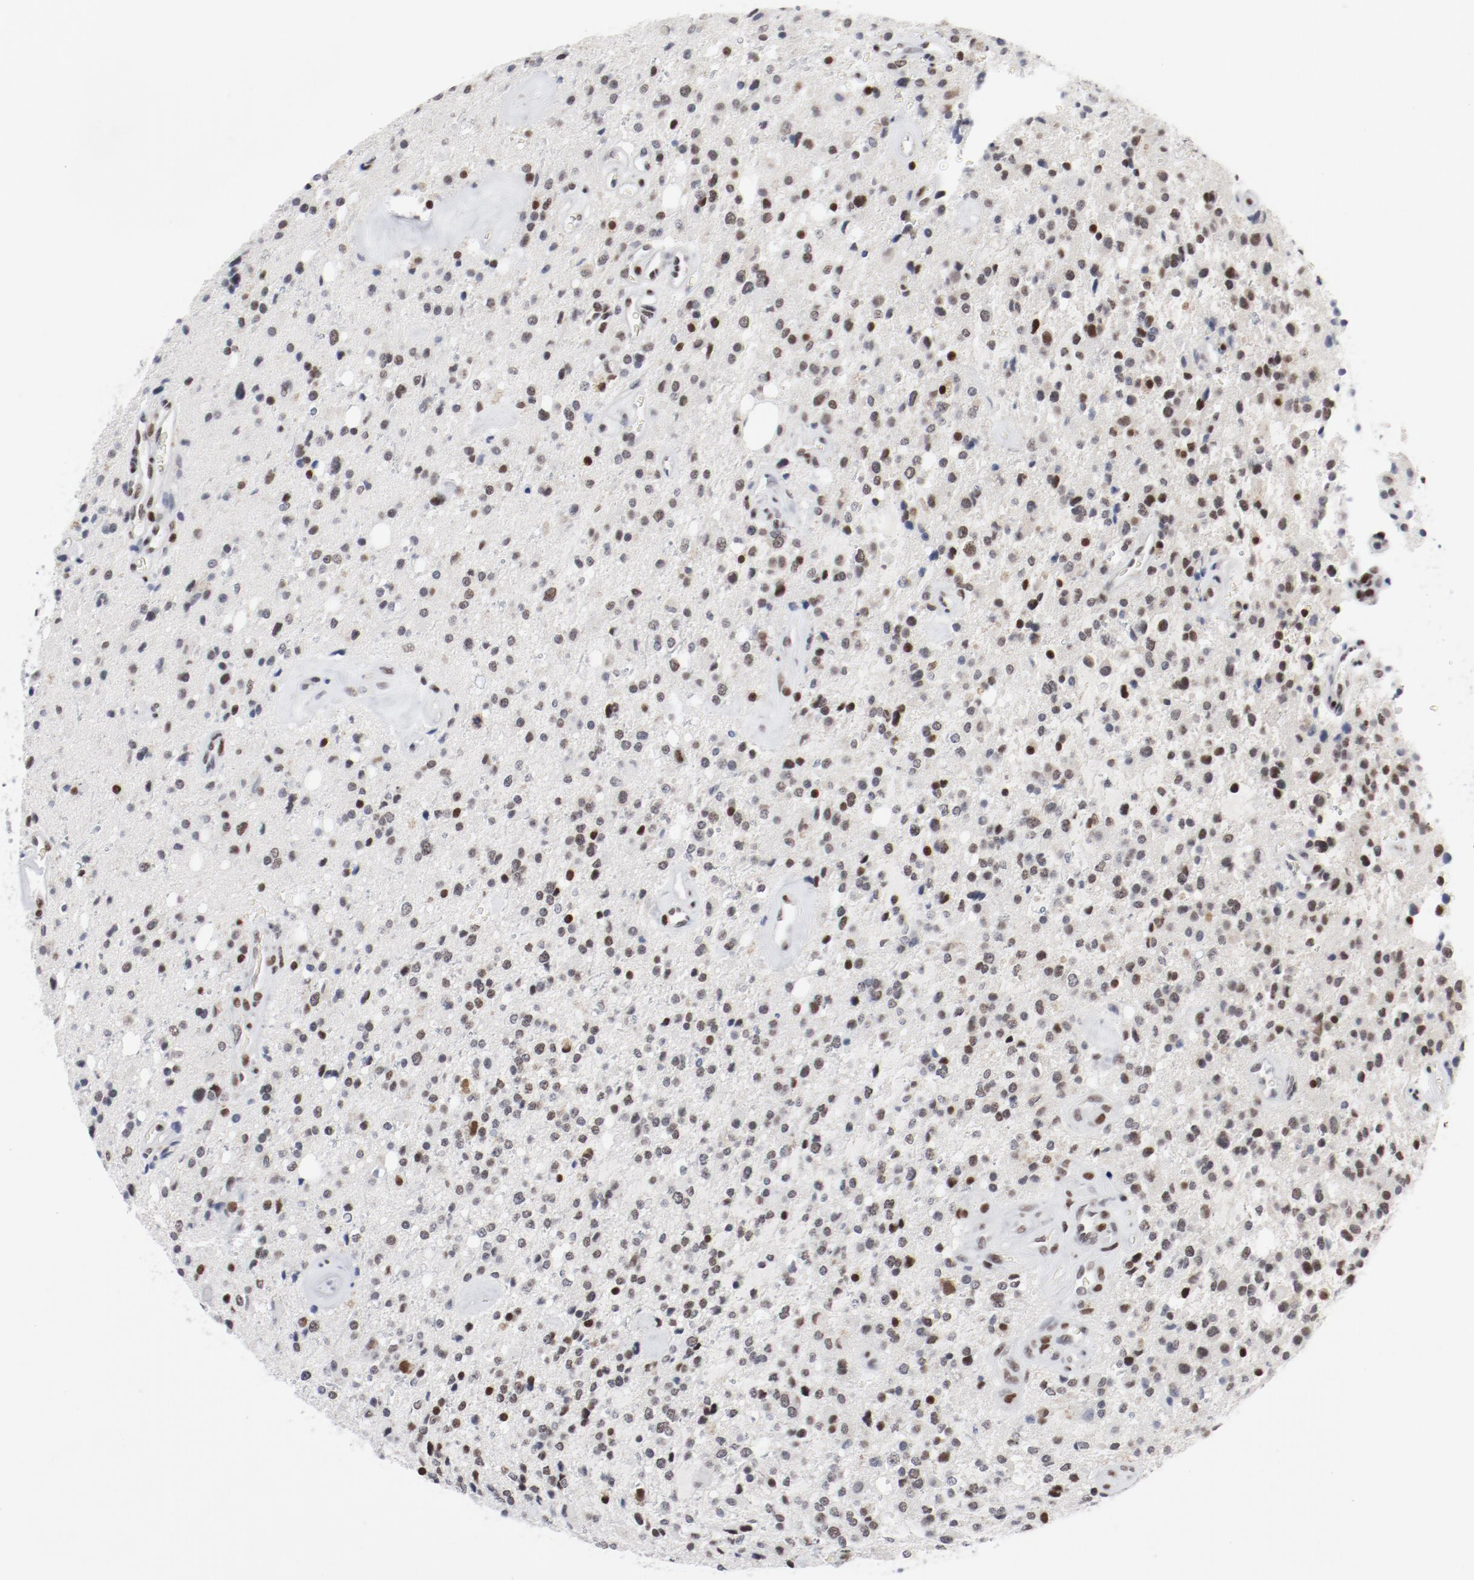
{"staining": {"intensity": "strong", "quantity": ">75%", "location": "nuclear"}, "tissue": "glioma", "cell_type": "Tumor cells", "image_type": "cancer", "snomed": [{"axis": "morphology", "description": "Glioma, malignant, High grade"}, {"axis": "topography", "description": "Brain"}], "caption": "Human high-grade glioma (malignant) stained for a protein (brown) exhibits strong nuclear positive staining in about >75% of tumor cells.", "gene": "ARNT", "patient": {"sex": "male", "age": 47}}